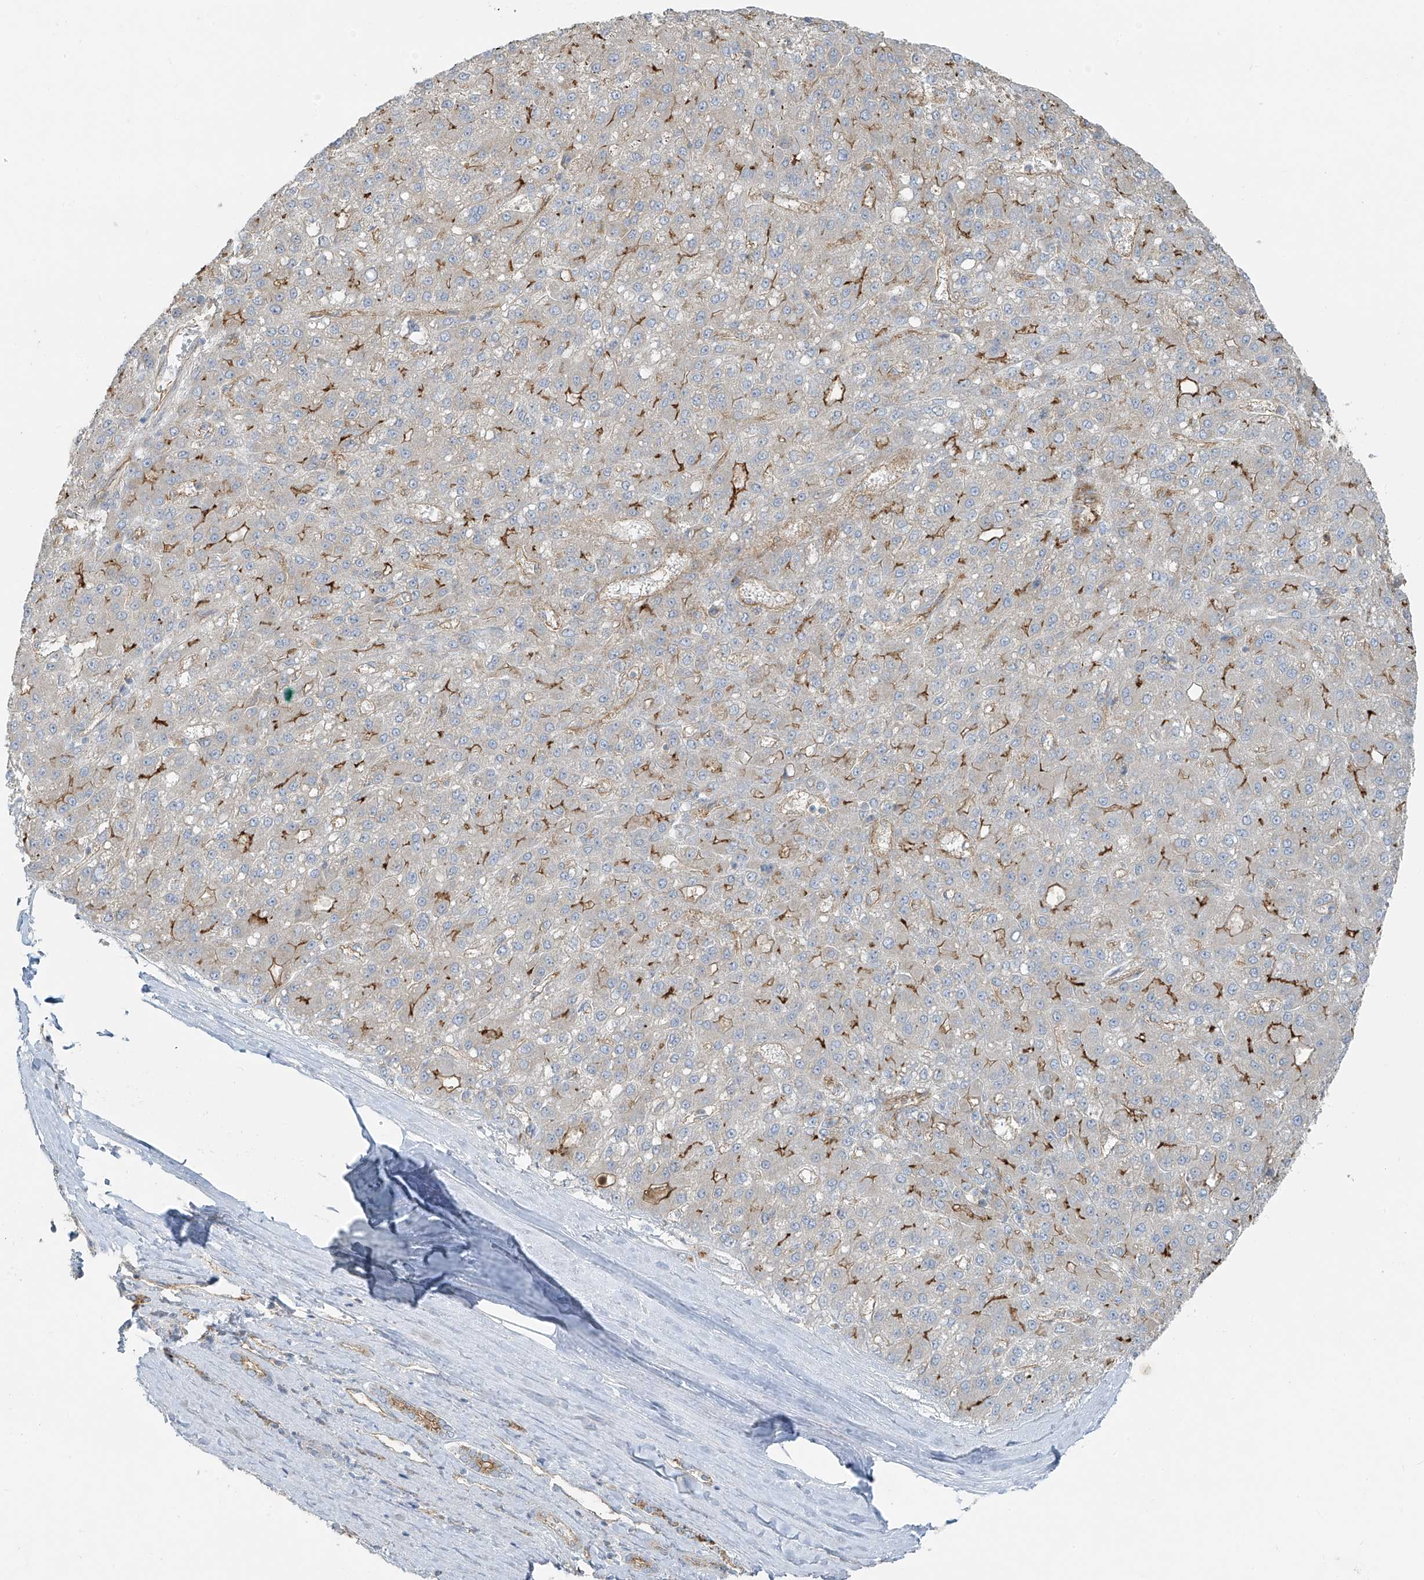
{"staining": {"intensity": "moderate", "quantity": "25%-75%", "location": "cytoplasmic/membranous"}, "tissue": "liver cancer", "cell_type": "Tumor cells", "image_type": "cancer", "snomed": [{"axis": "morphology", "description": "Carcinoma, Hepatocellular, NOS"}, {"axis": "topography", "description": "Liver"}], "caption": "High-magnification brightfield microscopy of hepatocellular carcinoma (liver) stained with DAB (brown) and counterstained with hematoxylin (blue). tumor cells exhibit moderate cytoplasmic/membranous positivity is identified in about25%-75% of cells.", "gene": "VAMP5", "patient": {"sex": "male", "age": 67}}